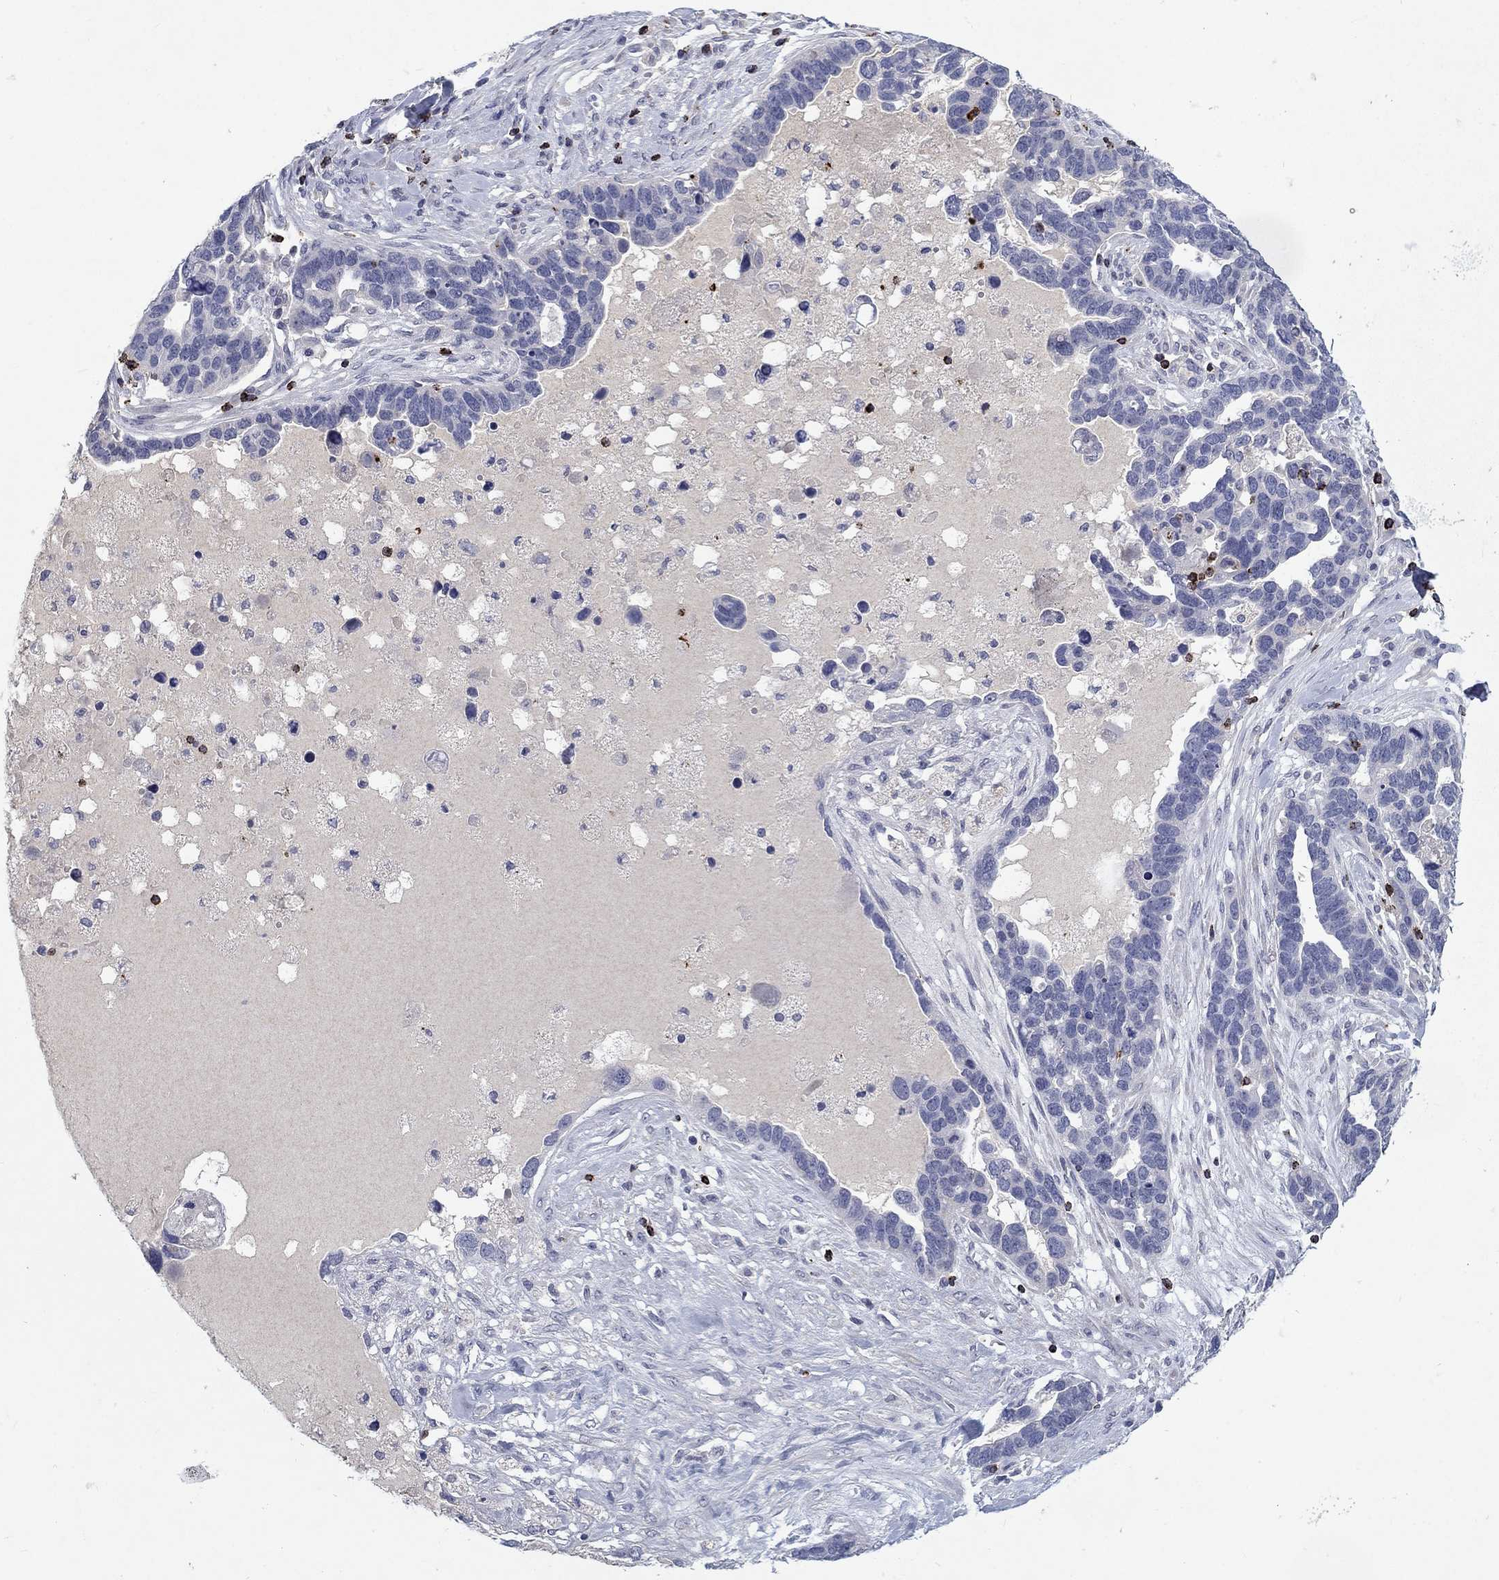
{"staining": {"intensity": "negative", "quantity": "none", "location": "none"}, "tissue": "ovarian cancer", "cell_type": "Tumor cells", "image_type": "cancer", "snomed": [{"axis": "morphology", "description": "Cystadenocarcinoma, serous, NOS"}, {"axis": "topography", "description": "Ovary"}], "caption": "The histopathology image shows no significant expression in tumor cells of ovarian cancer. (IHC, brightfield microscopy, high magnification).", "gene": "GZMA", "patient": {"sex": "female", "age": 54}}